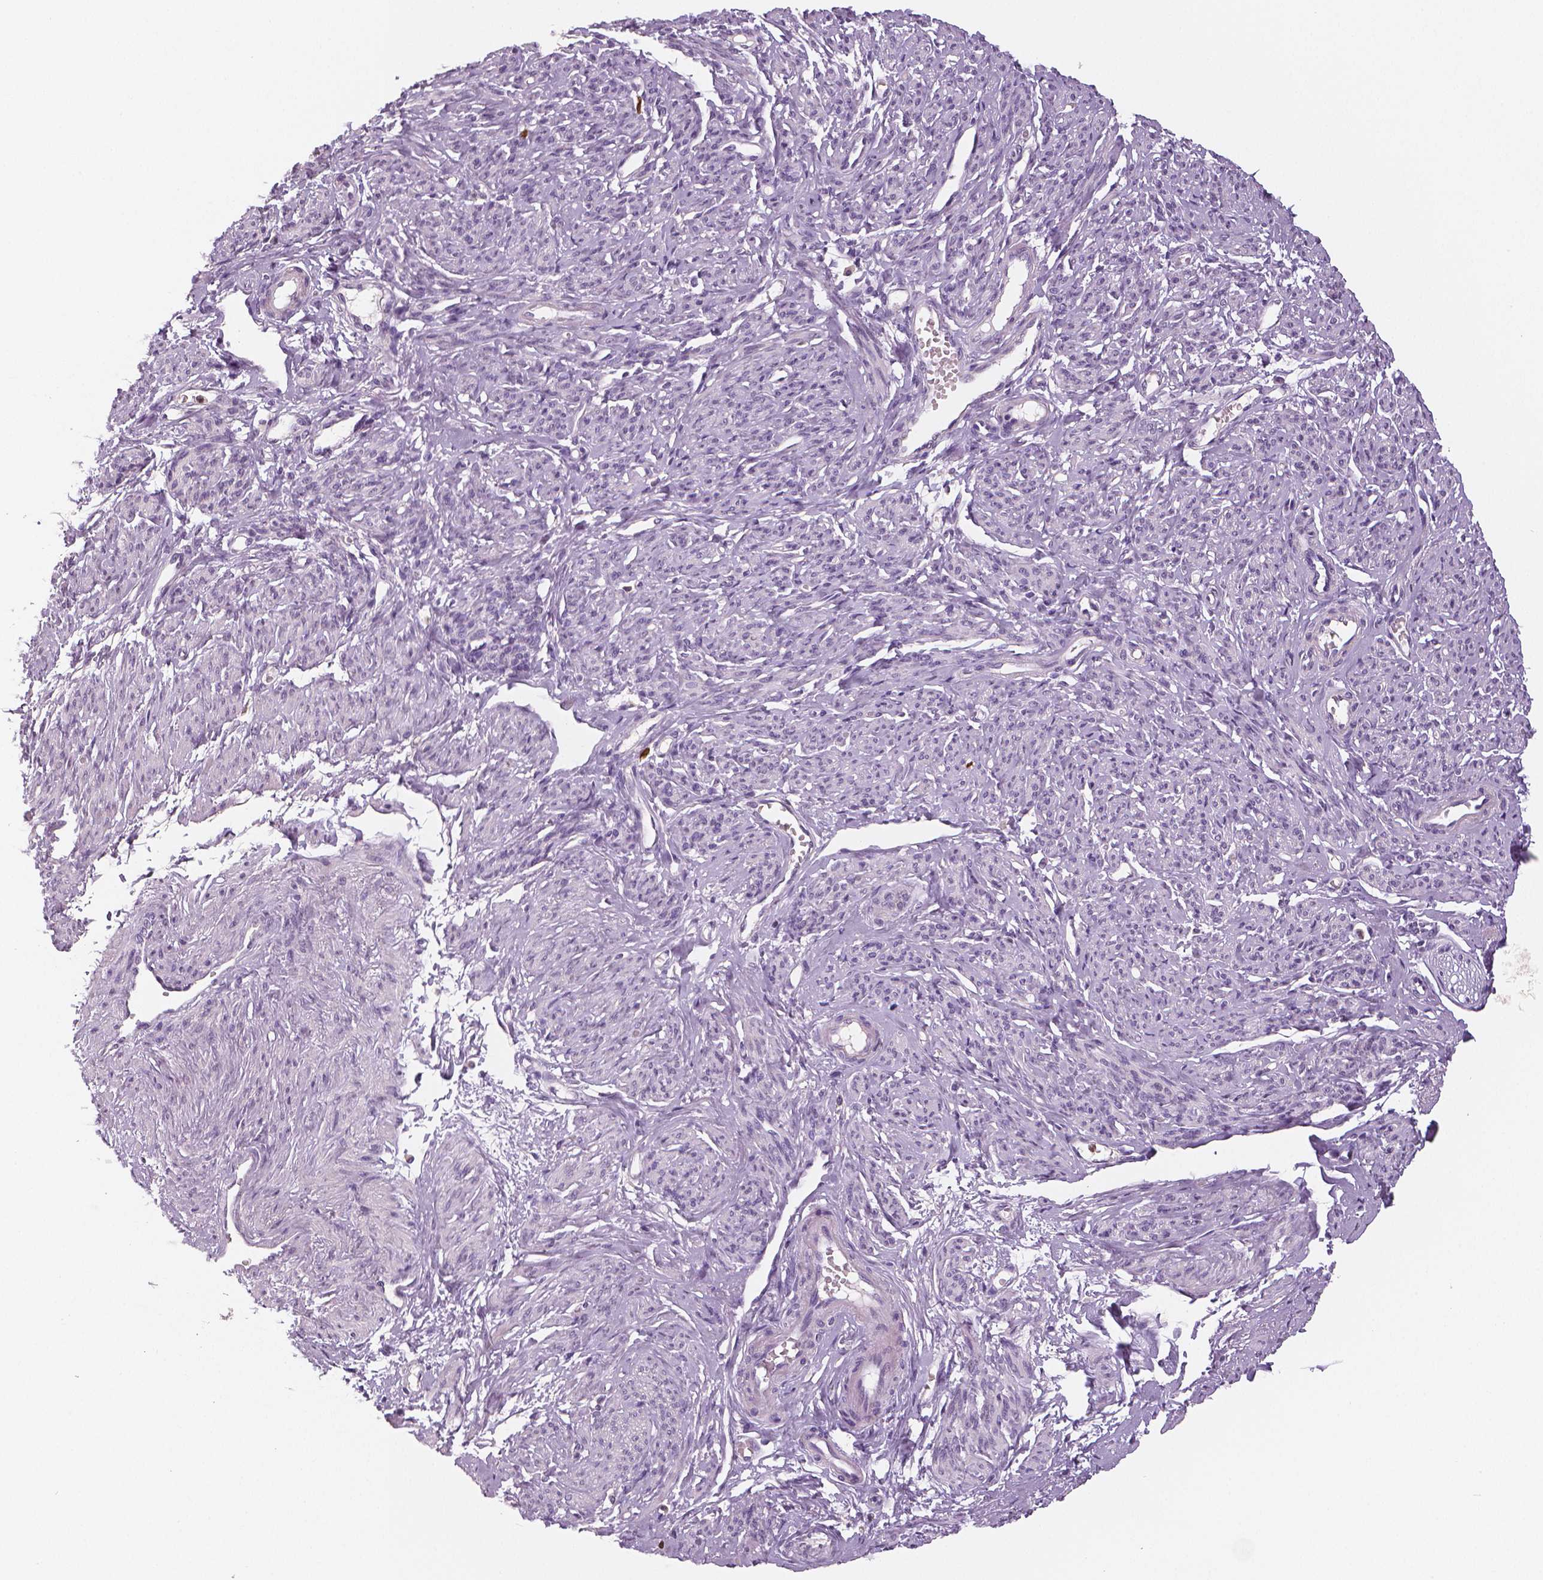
{"staining": {"intensity": "negative", "quantity": "none", "location": "none"}, "tissue": "smooth muscle", "cell_type": "Smooth muscle cells", "image_type": "normal", "snomed": [{"axis": "morphology", "description": "Normal tissue, NOS"}, {"axis": "topography", "description": "Smooth muscle"}], "caption": "High power microscopy histopathology image of an IHC image of unremarkable smooth muscle, revealing no significant expression in smooth muscle cells.", "gene": "MKI67", "patient": {"sex": "female", "age": 65}}